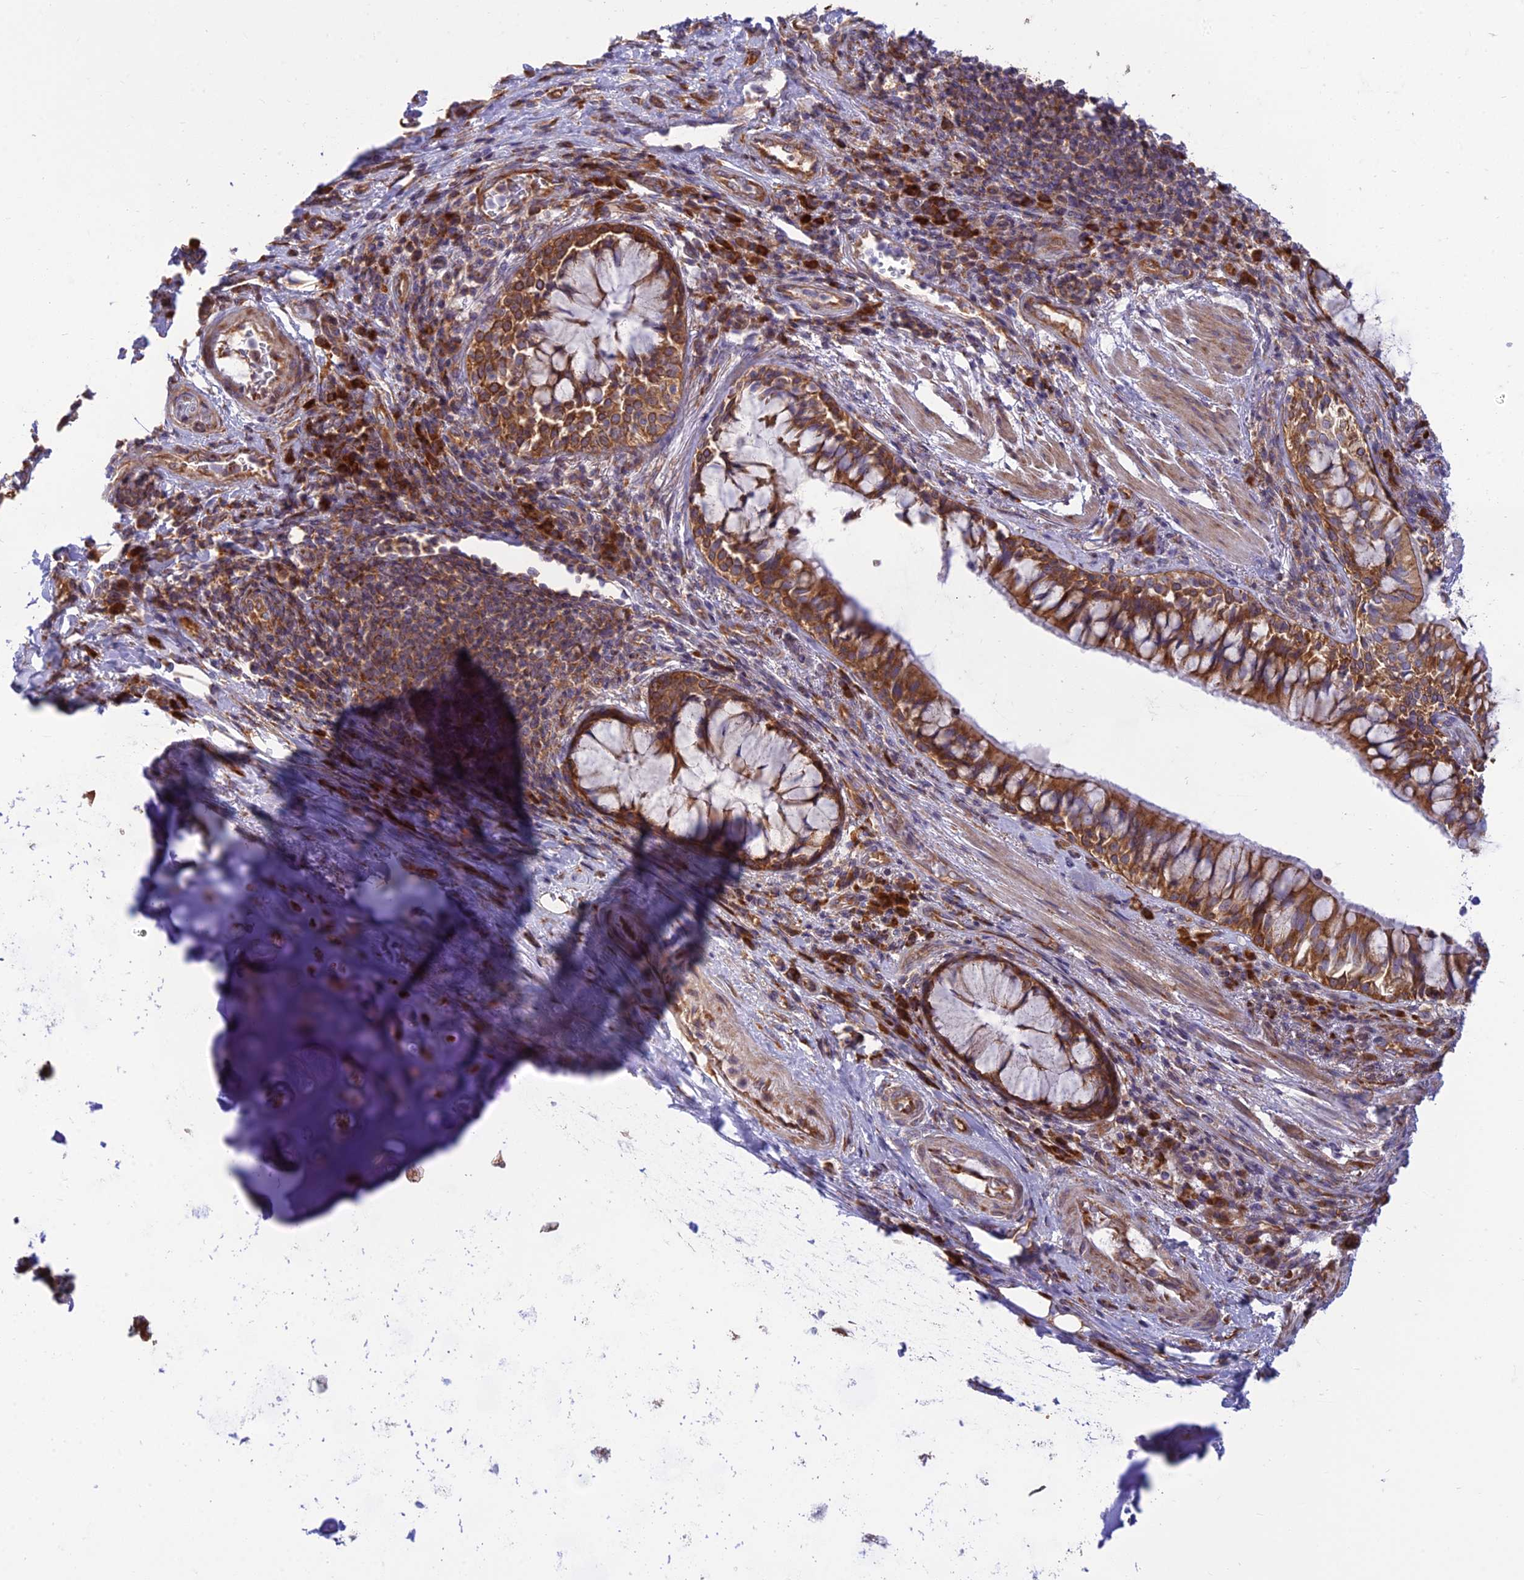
{"staining": {"intensity": "moderate", "quantity": "25%-75%", "location": "cytoplasmic/membranous,nuclear"}, "tissue": "adipose tissue", "cell_type": "Adipocytes", "image_type": "normal", "snomed": [{"axis": "morphology", "description": "Normal tissue, NOS"}, {"axis": "morphology", "description": "Squamous cell carcinoma, NOS"}, {"axis": "topography", "description": "Bronchus"}, {"axis": "topography", "description": "Lung"}], "caption": "The image exhibits immunohistochemical staining of normal adipose tissue. There is moderate cytoplasmic/membranous,nuclear expression is present in about 25%-75% of adipocytes.", "gene": "RPL17", "patient": {"sex": "male", "age": 64}}